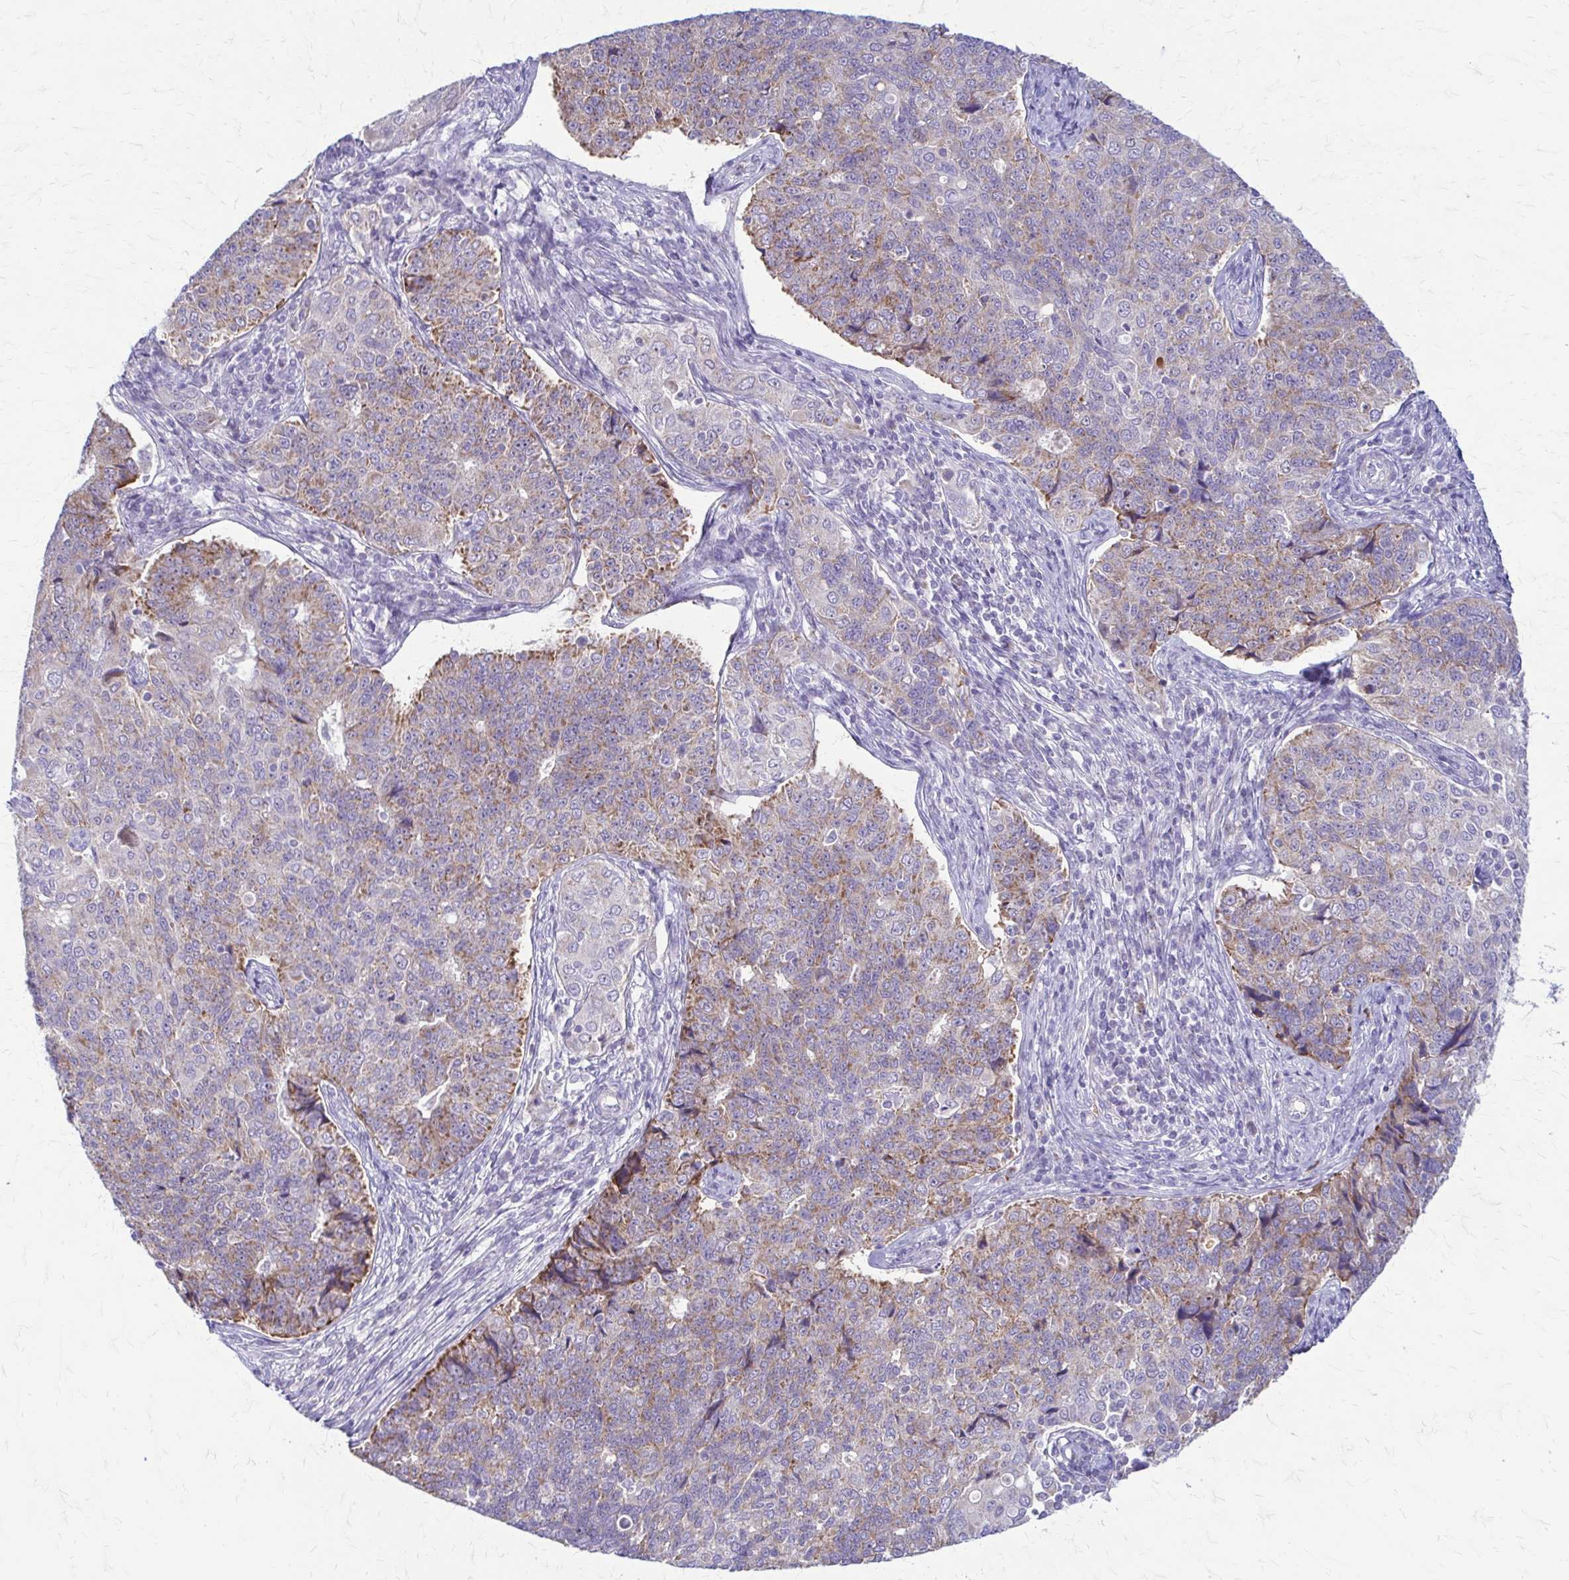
{"staining": {"intensity": "moderate", "quantity": "25%-75%", "location": "cytoplasmic/membranous"}, "tissue": "endometrial cancer", "cell_type": "Tumor cells", "image_type": "cancer", "snomed": [{"axis": "morphology", "description": "Adenocarcinoma, NOS"}, {"axis": "topography", "description": "Endometrium"}], "caption": "Immunohistochemical staining of human endometrial cancer shows medium levels of moderate cytoplasmic/membranous protein positivity in about 25%-75% of tumor cells.", "gene": "SAMD13", "patient": {"sex": "female", "age": 43}}